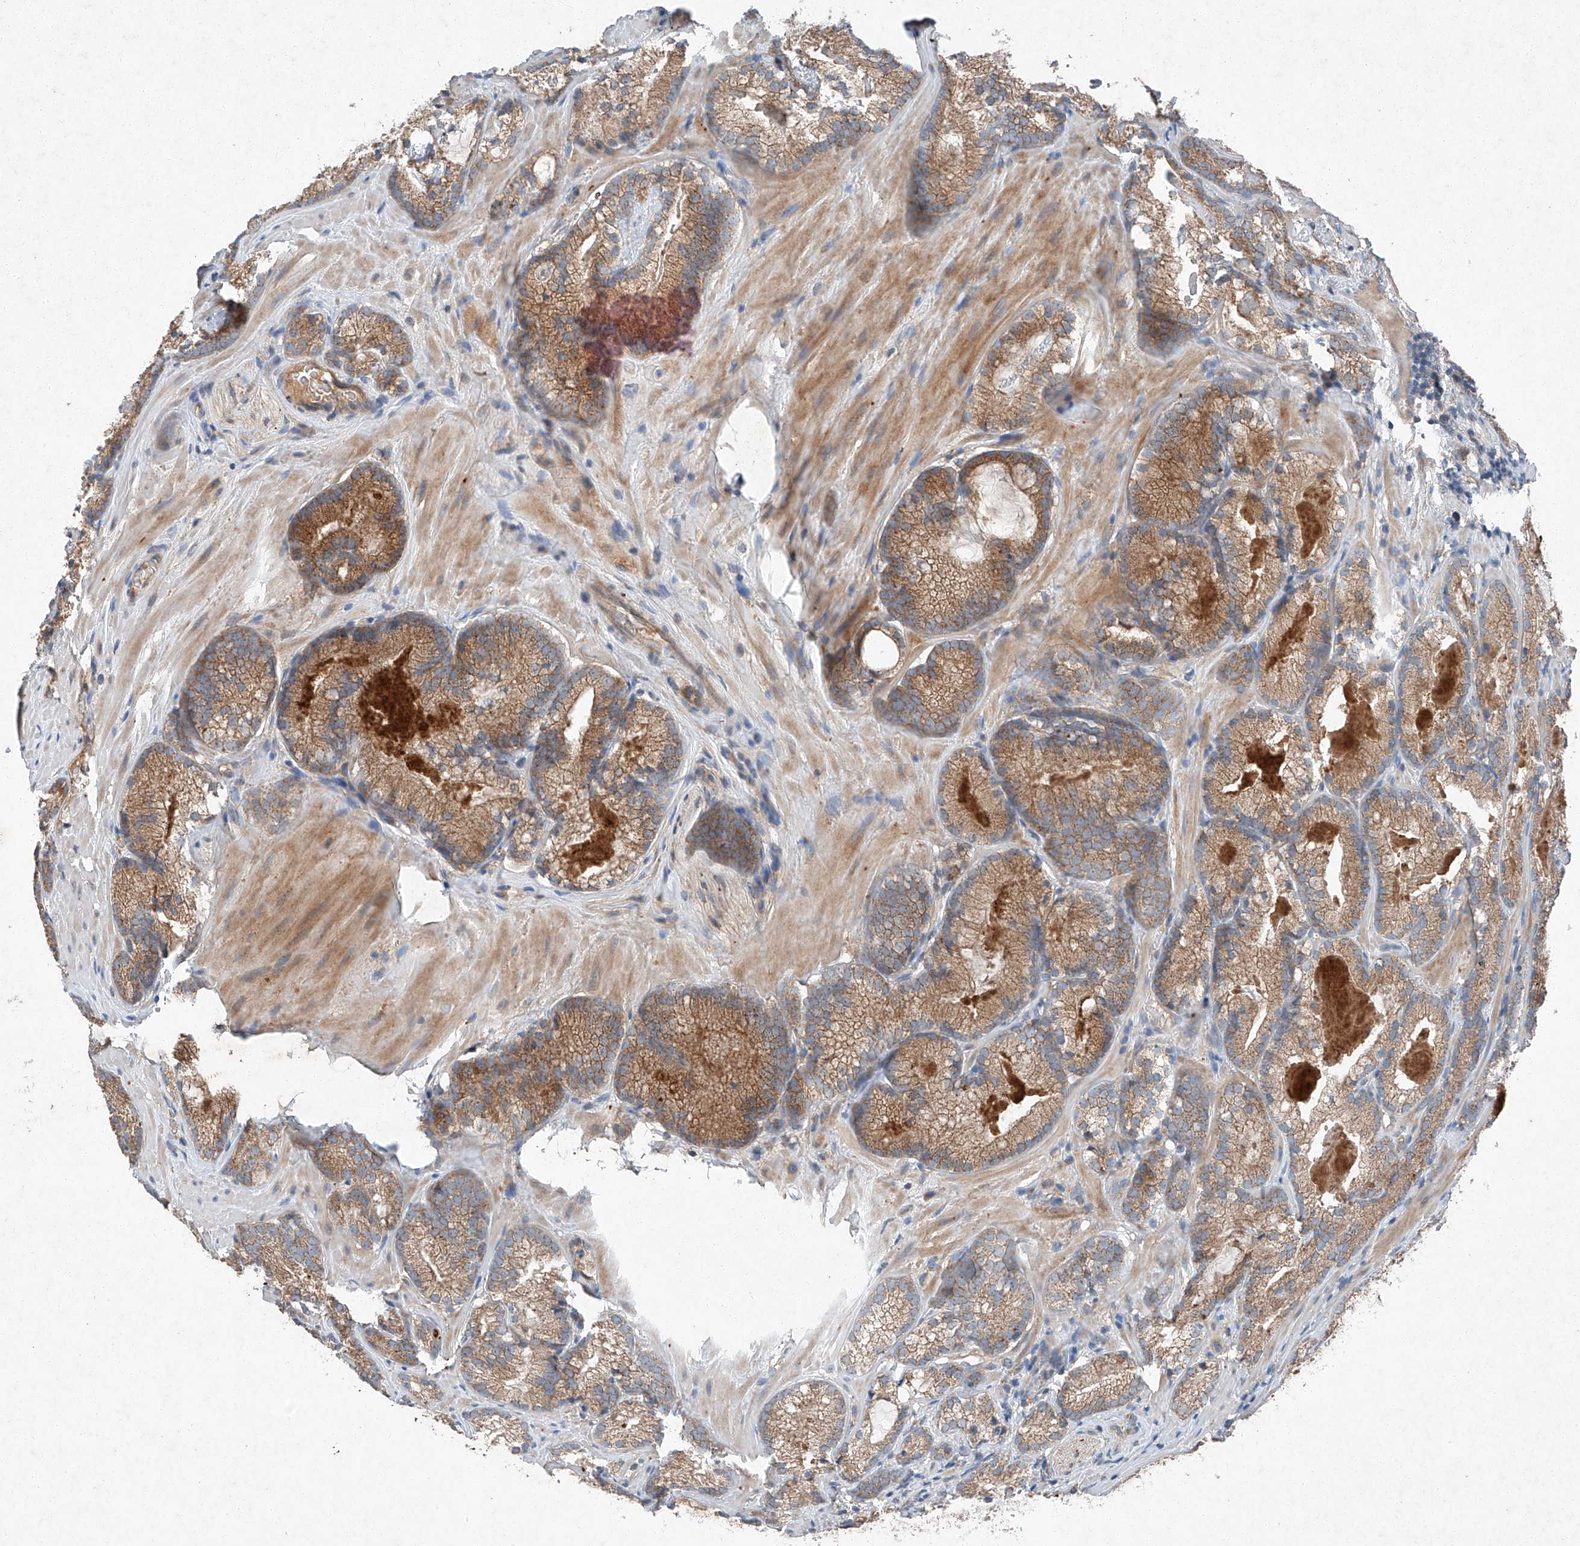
{"staining": {"intensity": "moderate", "quantity": ">75%", "location": "cytoplasmic/membranous"}, "tissue": "prostate cancer", "cell_type": "Tumor cells", "image_type": "cancer", "snomed": [{"axis": "morphology", "description": "Adenocarcinoma, Low grade"}, {"axis": "topography", "description": "Prostate"}], "caption": "Prostate cancer (low-grade adenocarcinoma) stained with a brown dye exhibits moderate cytoplasmic/membranous positive staining in approximately >75% of tumor cells.", "gene": "RUSC1", "patient": {"sex": "male", "age": 72}}